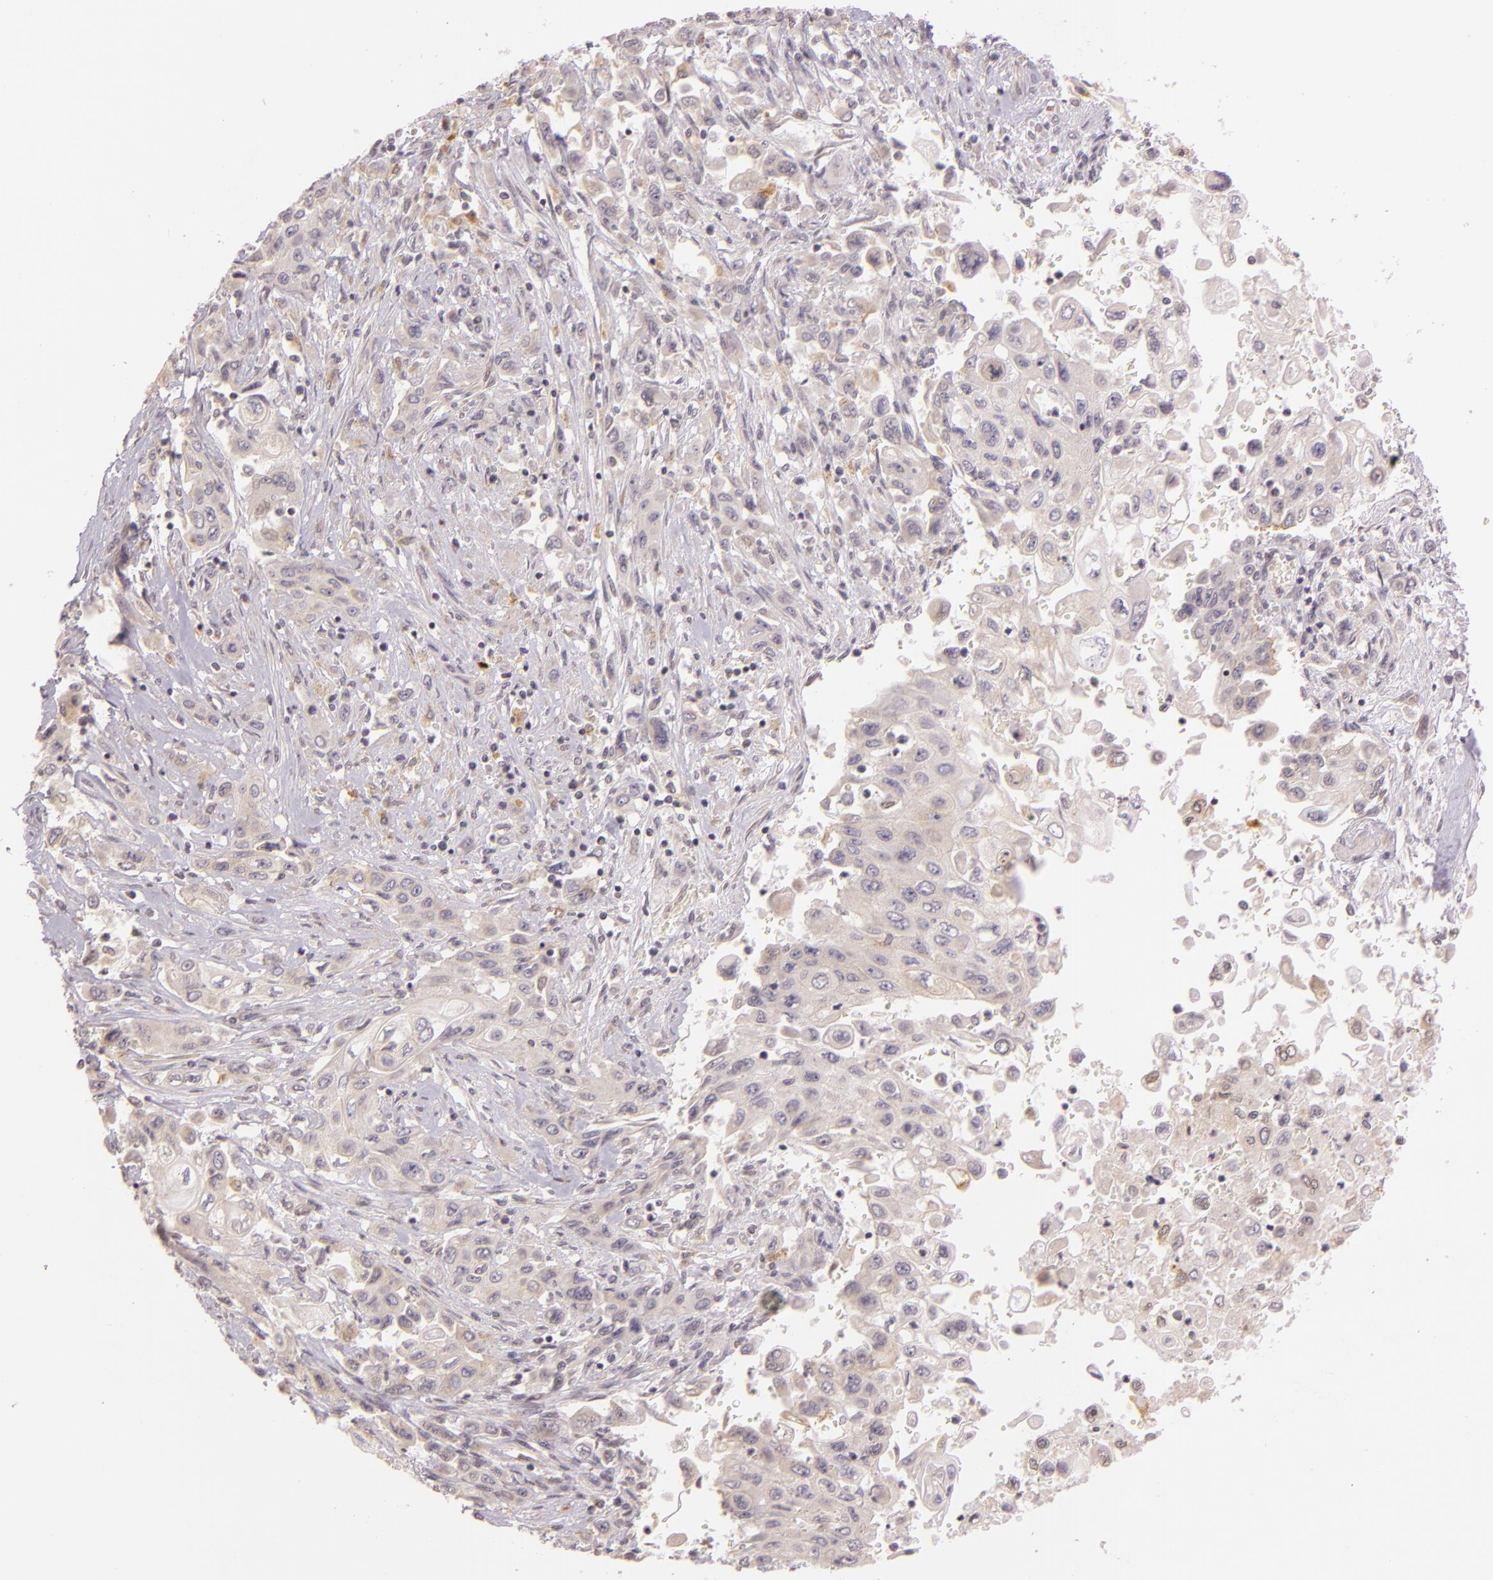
{"staining": {"intensity": "weak", "quantity": ">75%", "location": "cytoplasmic/membranous"}, "tissue": "pancreatic cancer", "cell_type": "Tumor cells", "image_type": "cancer", "snomed": [{"axis": "morphology", "description": "Adenocarcinoma, NOS"}, {"axis": "topography", "description": "Pancreas"}], "caption": "Adenocarcinoma (pancreatic) stained for a protein reveals weak cytoplasmic/membranous positivity in tumor cells.", "gene": "LGMN", "patient": {"sex": "male", "age": 70}}